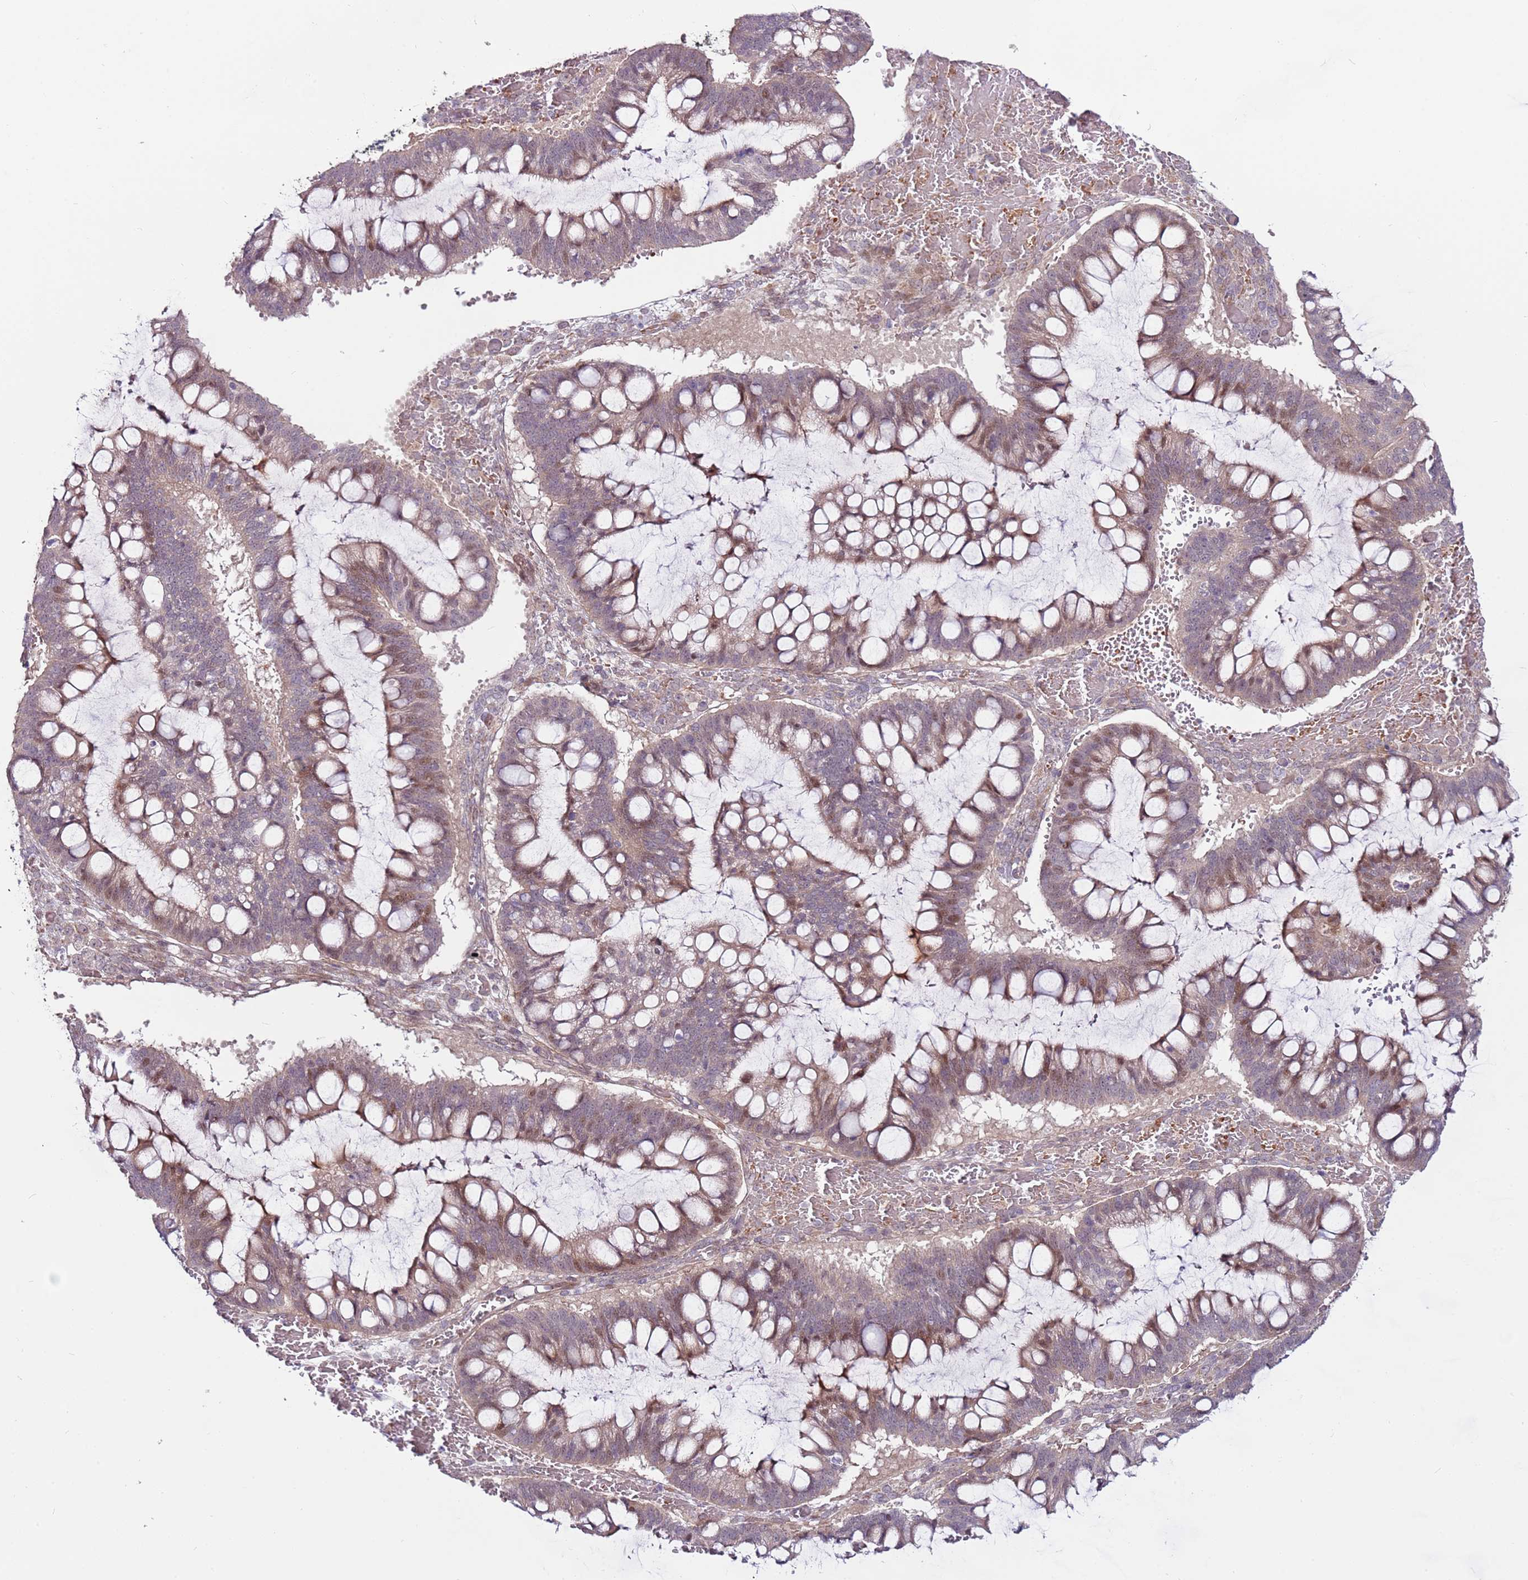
{"staining": {"intensity": "weak", "quantity": "25%-75%", "location": "cytoplasmic/membranous,nuclear"}, "tissue": "ovarian cancer", "cell_type": "Tumor cells", "image_type": "cancer", "snomed": [{"axis": "morphology", "description": "Cystadenocarcinoma, mucinous, NOS"}, {"axis": "topography", "description": "Ovary"}], "caption": "Immunohistochemistry (DAB (3,3'-diaminobenzidine)) staining of human ovarian cancer displays weak cytoplasmic/membranous and nuclear protein expression in about 25%-75% of tumor cells.", "gene": "MTG2", "patient": {"sex": "female", "age": 73}}